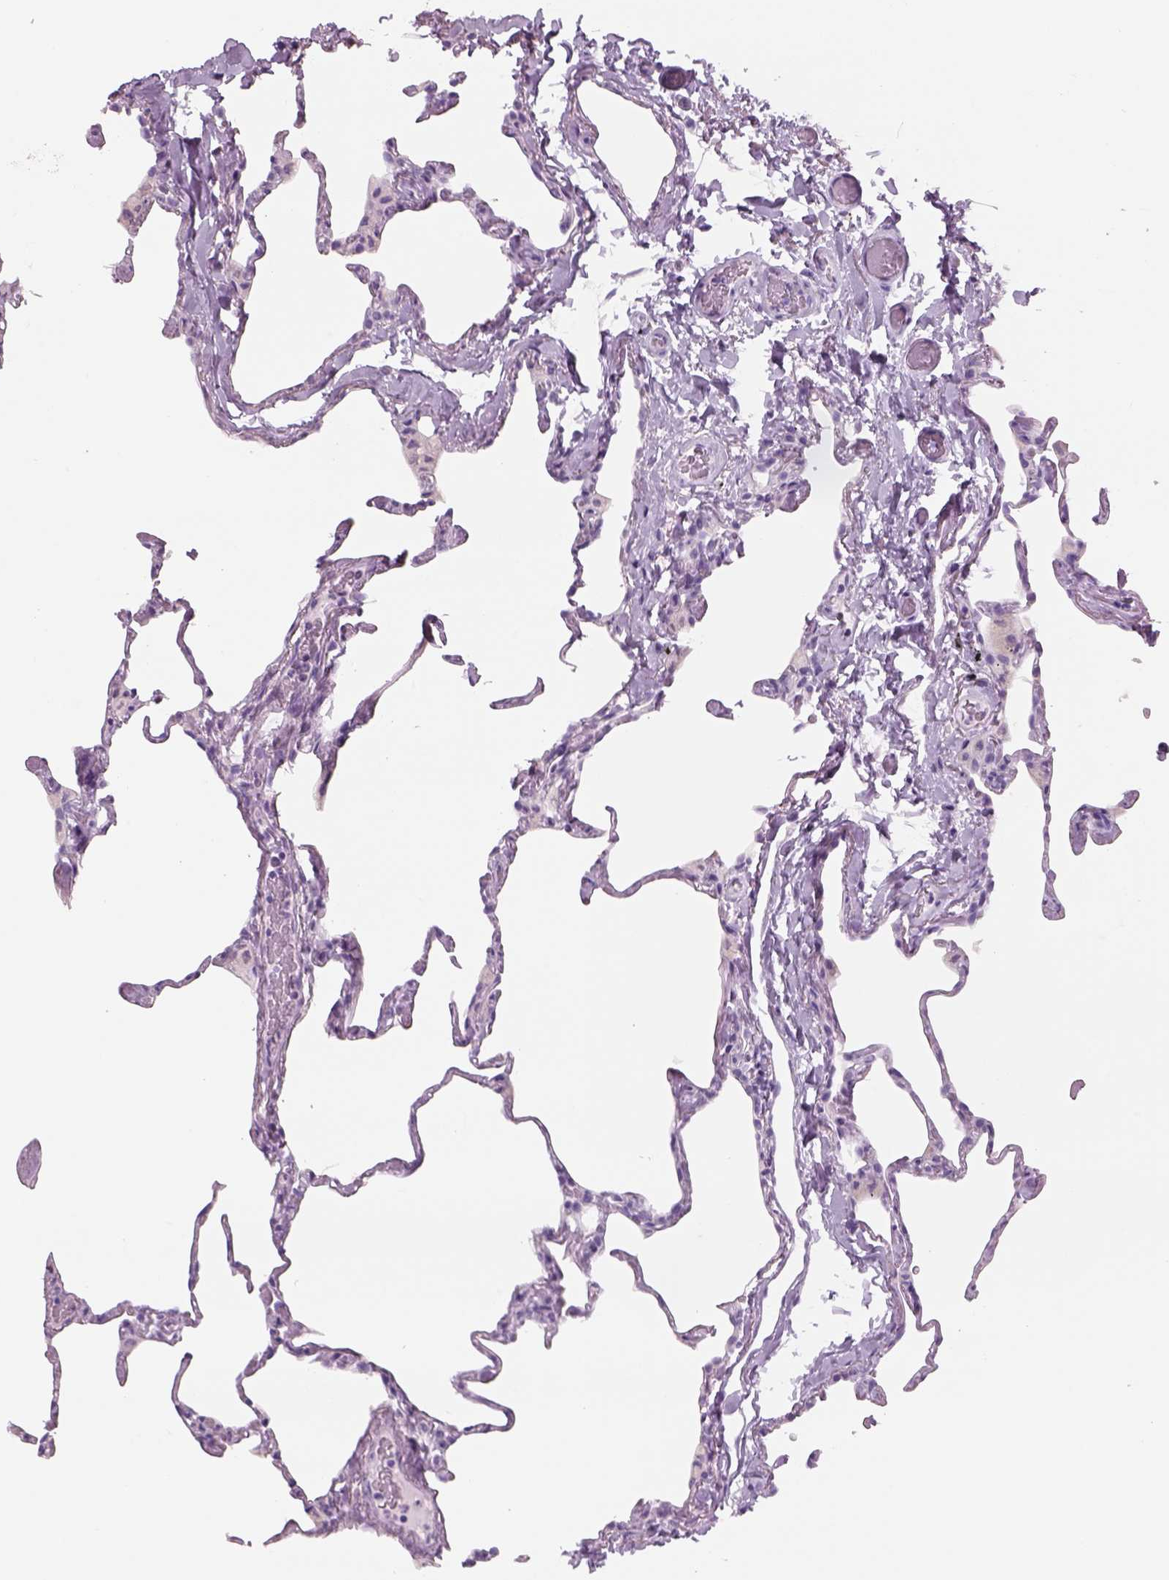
{"staining": {"intensity": "negative", "quantity": "none", "location": "none"}, "tissue": "lung", "cell_type": "Alveolar cells", "image_type": "normal", "snomed": [{"axis": "morphology", "description": "Normal tissue, NOS"}, {"axis": "topography", "description": "Lung"}], "caption": "Alveolar cells are negative for protein expression in unremarkable human lung. Nuclei are stained in blue.", "gene": "RHO", "patient": {"sex": "male", "age": 65}}